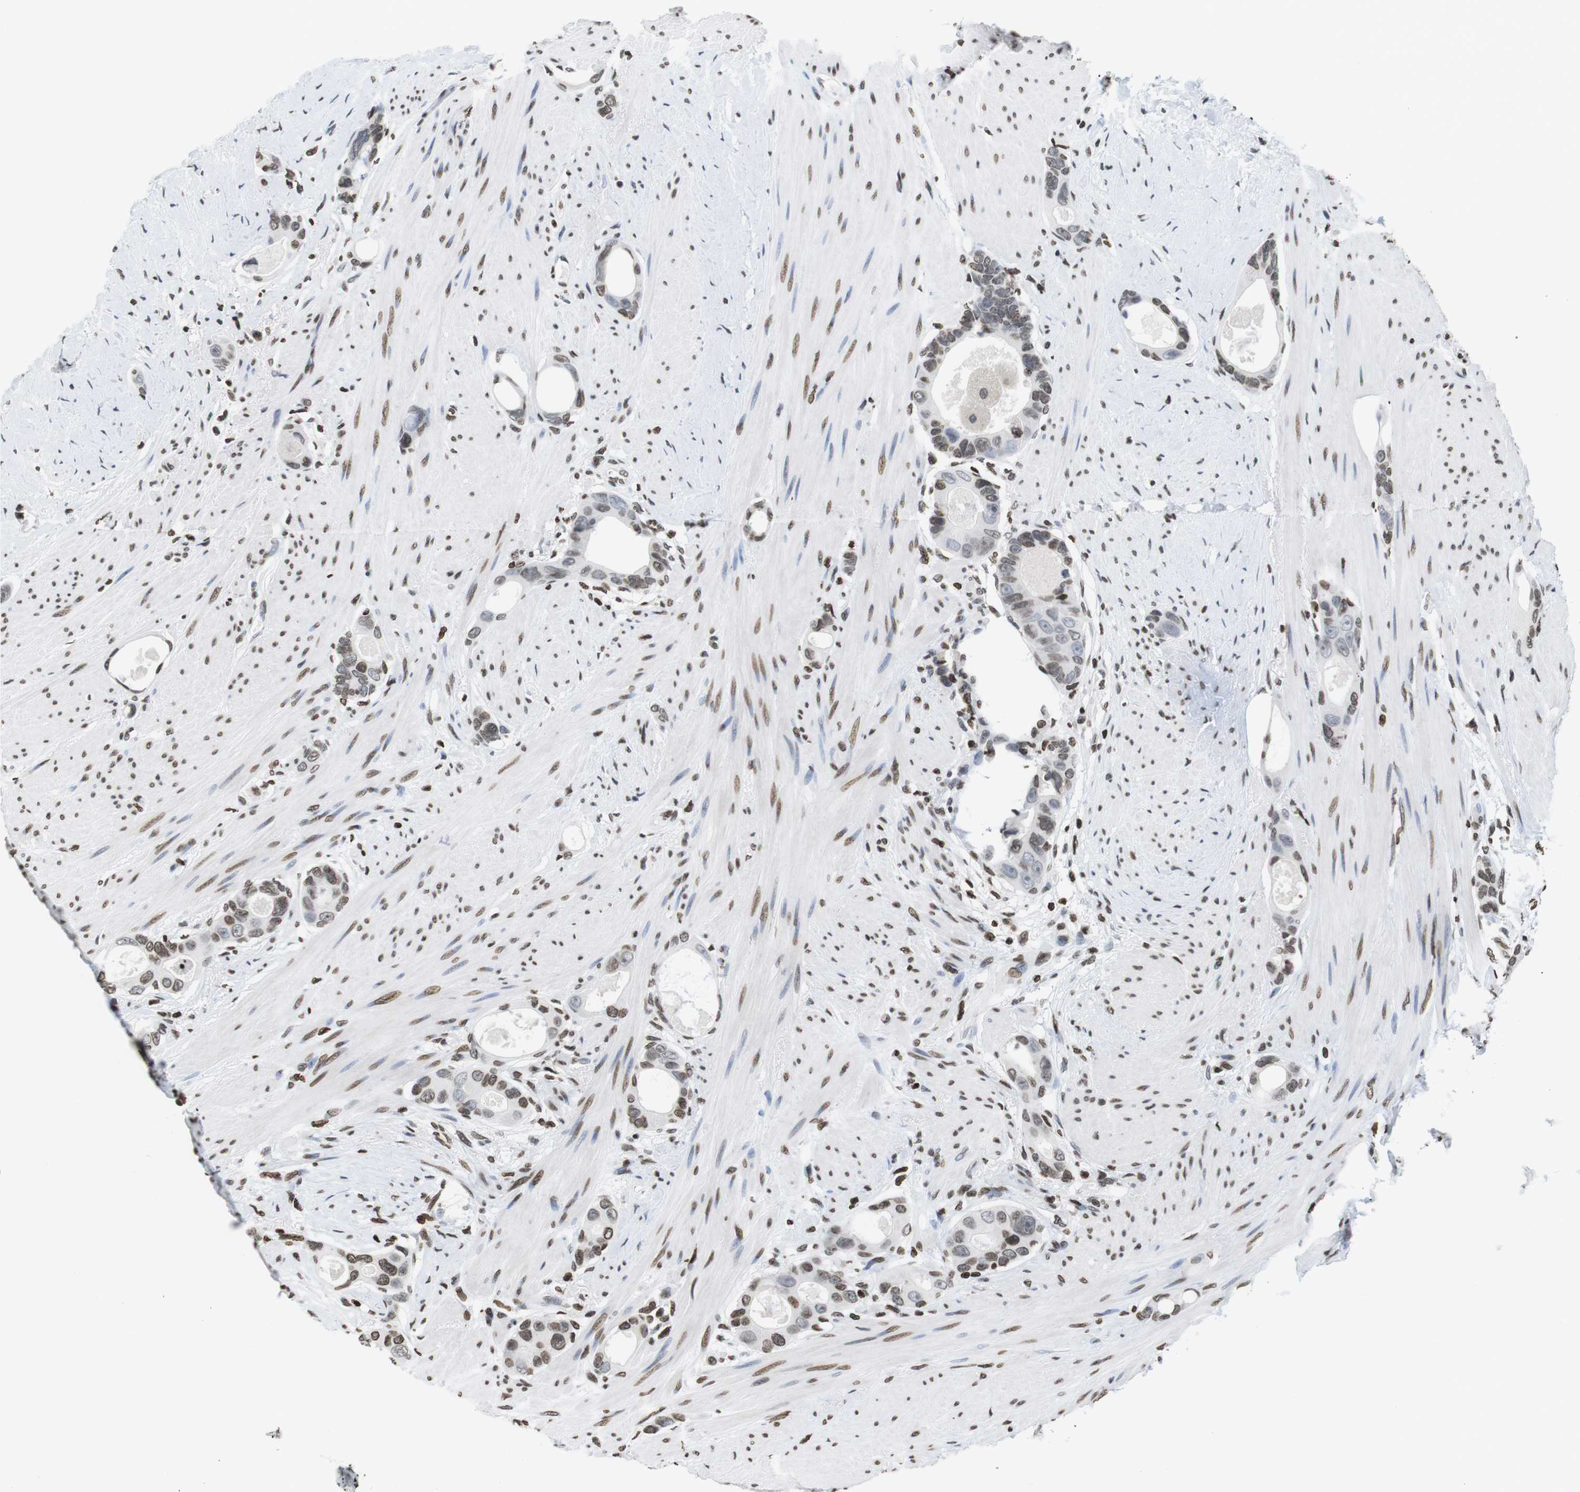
{"staining": {"intensity": "moderate", "quantity": "25%-75%", "location": "nuclear"}, "tissue": "colorectal cancer", "cell_type": "Tumor cells", "image_type": "cancer", "snomed": [{"axis": "morphology", "description": "Adenocarcinoma, NOS"}, {"axis": "topography", "description": "Rectum"}], "caption": "Immunohistochemistry histopathology image of colorectal adenocarcinoma stained for a protein (brown), which displays medium levels of moderate nuclear staining in about 25%-75% of tumor cells.", "gene": "BSX", "patient": {"sex": "male", "age": 51}}